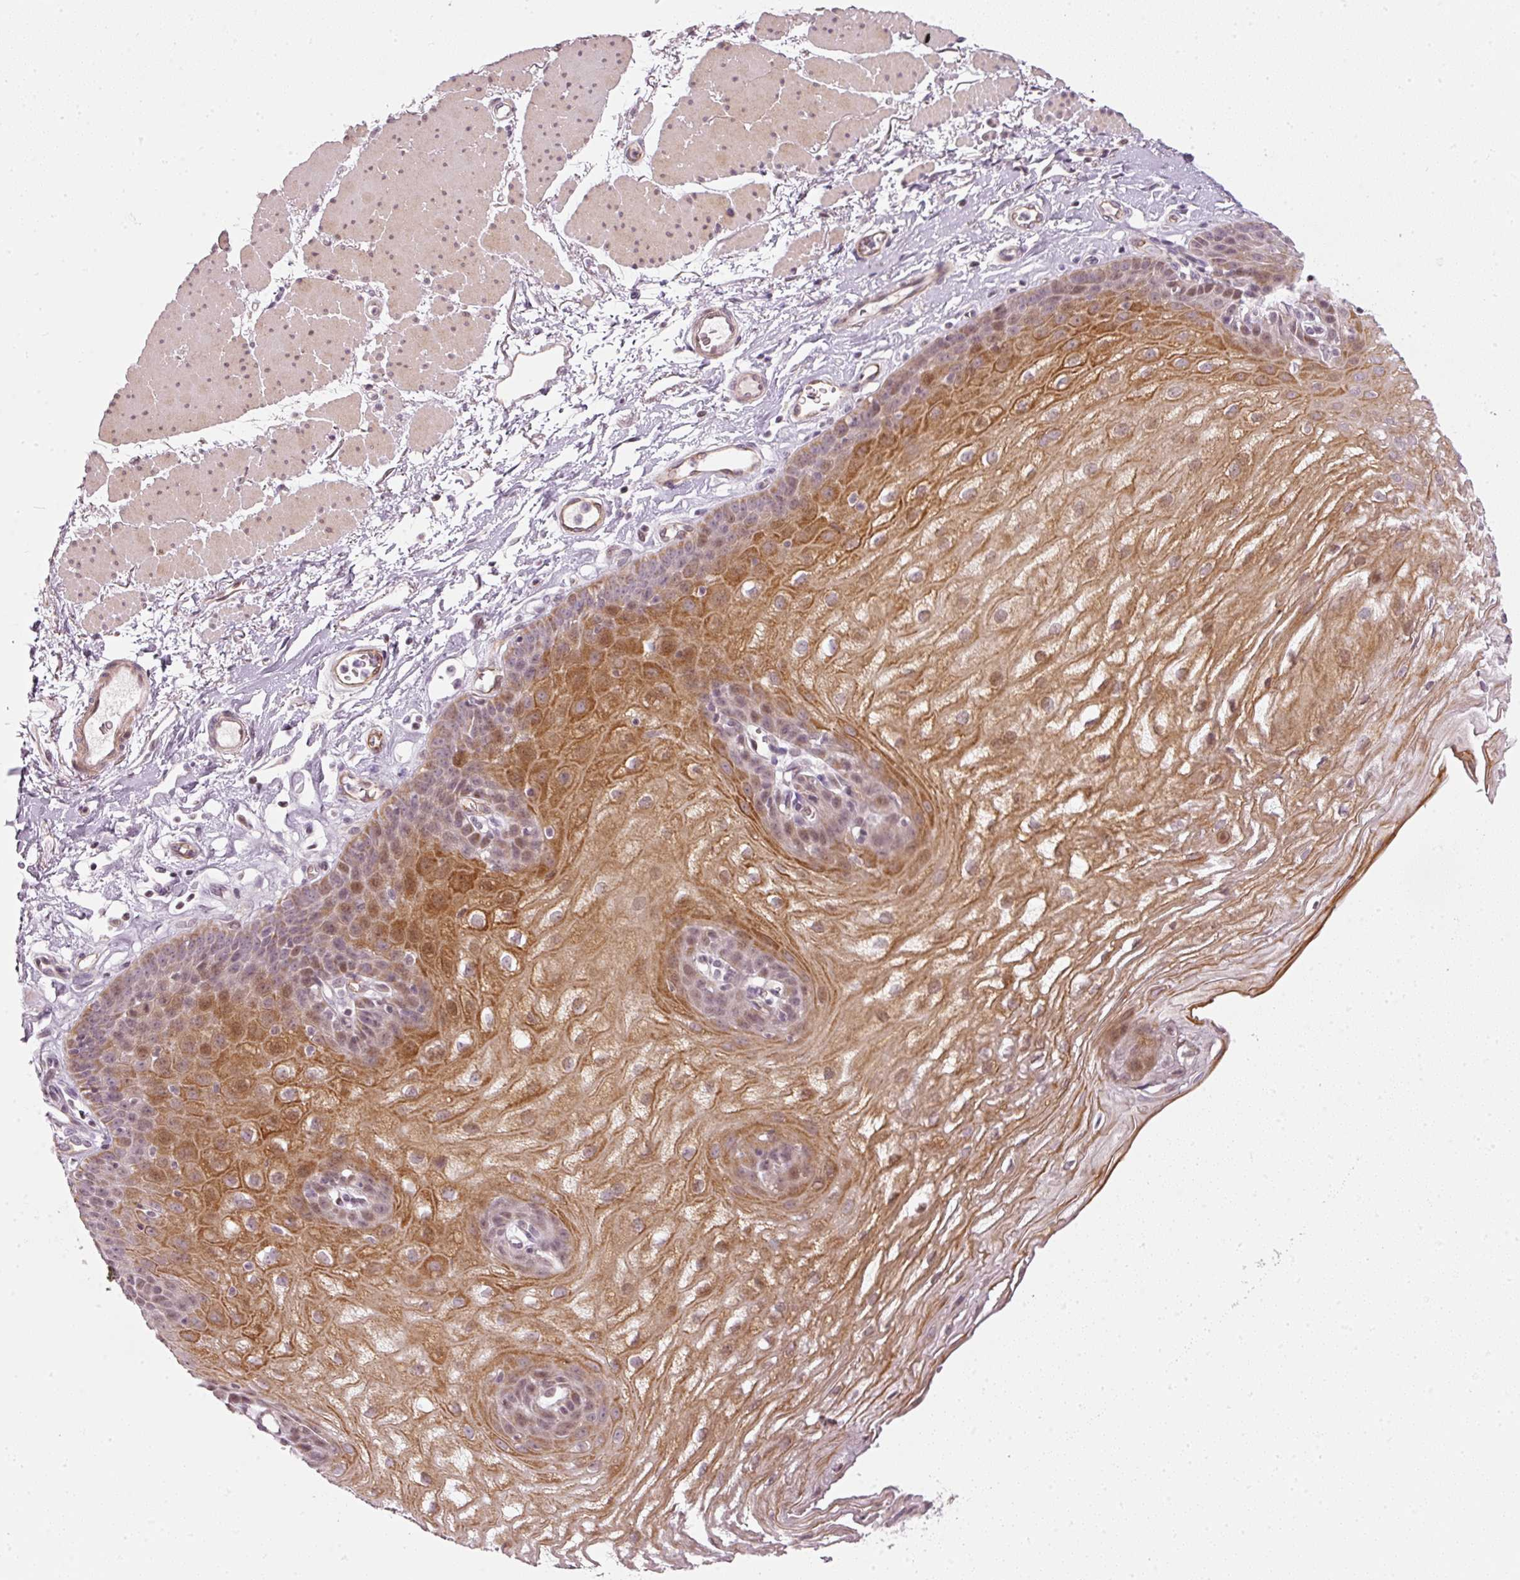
{"staining": {"intensity": "moderate", "quantity": ">75%", "location": "cytoplasmic/membranous,nuclear"}, "tissue": "esophagus", "cell_type": "Squamous epithelial cells", "image_type": "normal", "snomed": [{"axis": "morphology", "description": "Normal tissue, NOS"}, {"axis": "topography", "description": "Esophagus"}], "caption": "Brown immunohistochemical staining in unremarkable esophagus displays moderate cytoplasmic/membranous,nuclear expression in about >75% of squamous epithelial cells.", "gene": "NRDE2", "patient": {"sex": "female", "age": 81}}